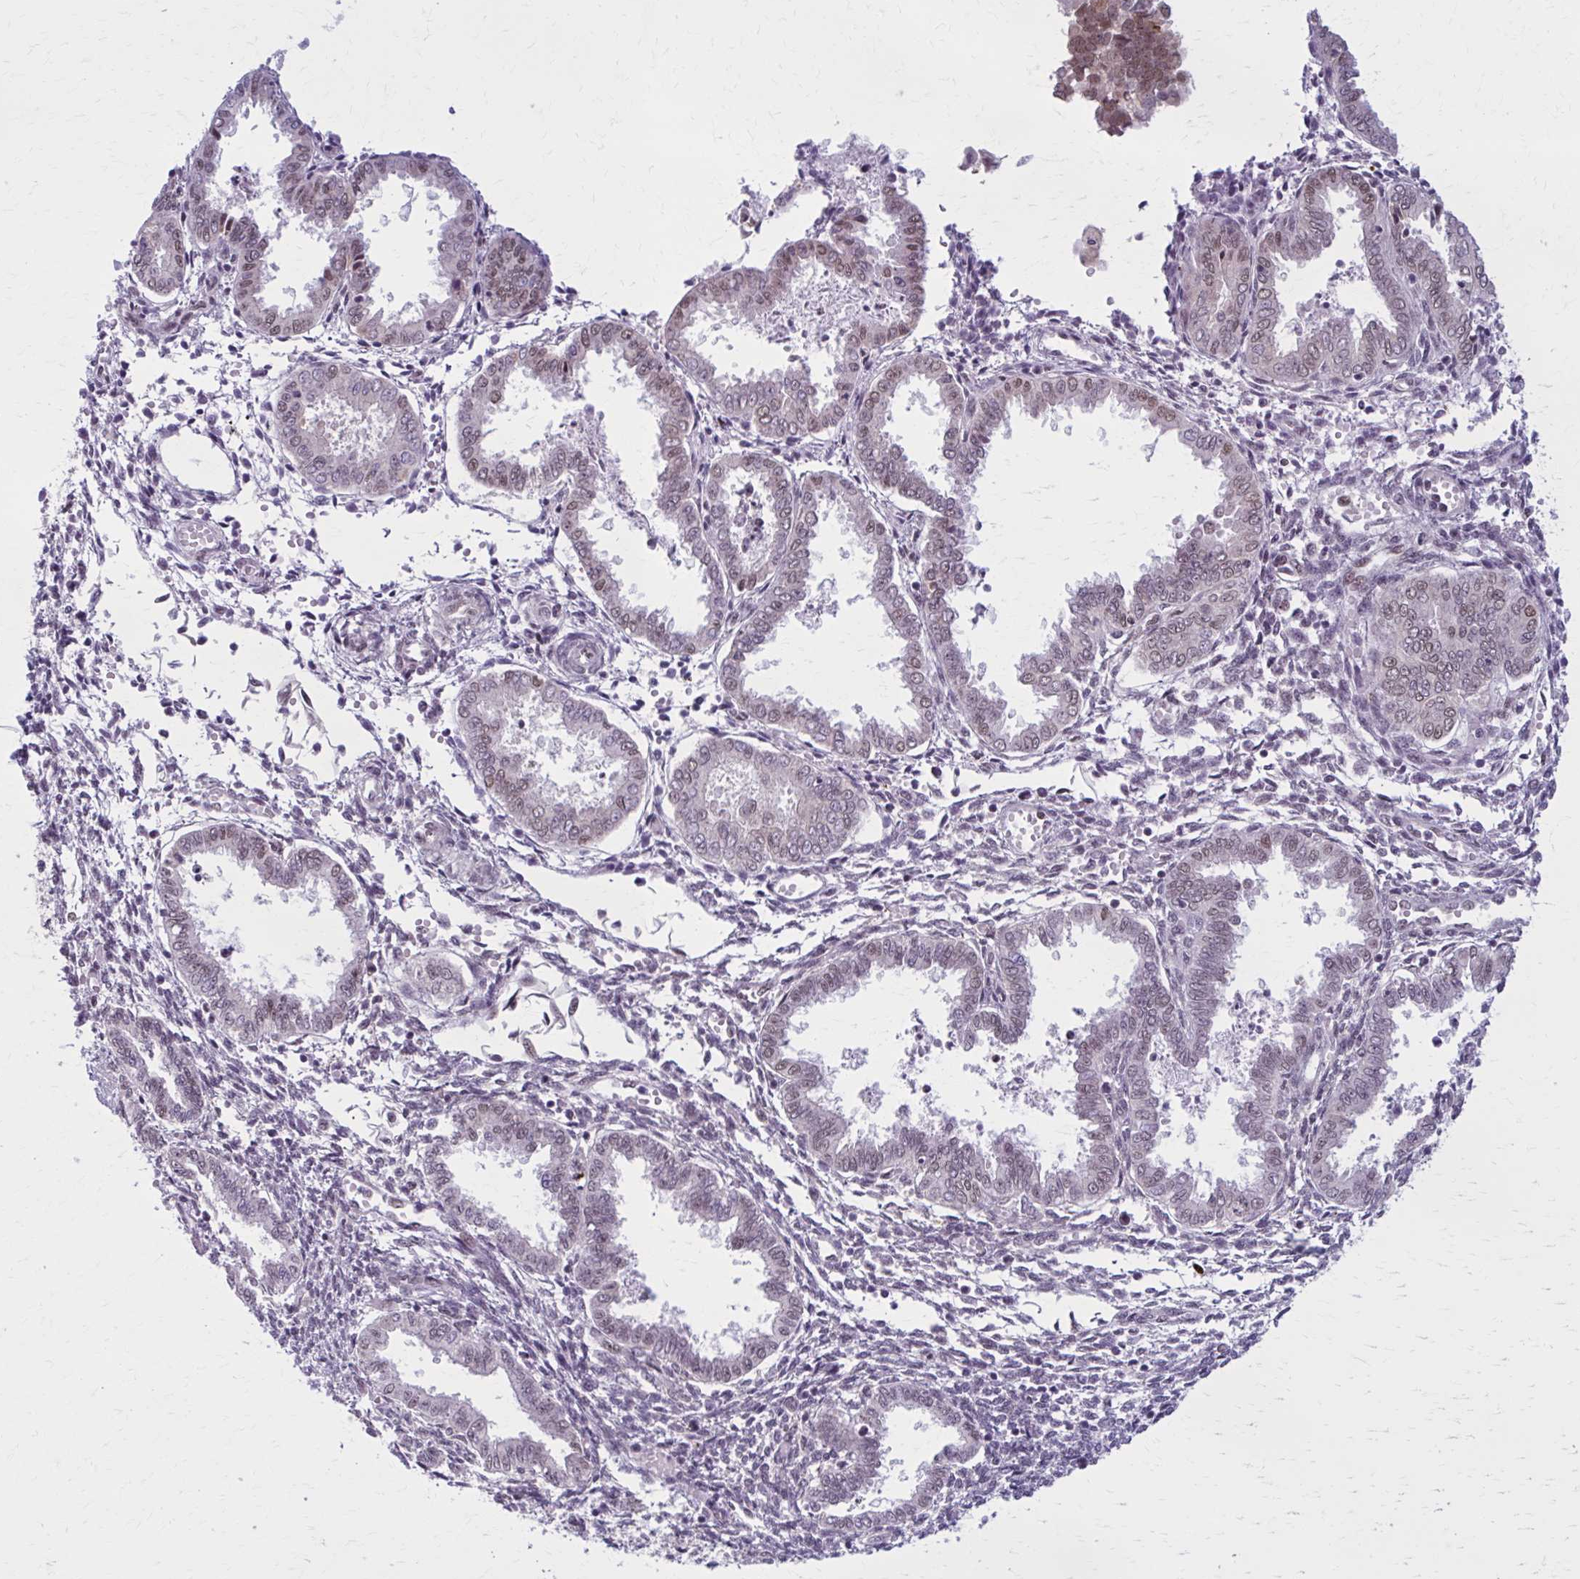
{"staining": {"intensity": "moderate", "quantity": "<25%", "location": "cytoplasmic/membranous"}, "tissue": "endometrium", "cell_type": "Cells in endometrial stroma", "image_type": "normal", "snomed": [{"axis": "morphology", "description": "Normal tissue, NOS"}, {"axis": "topography", "description": "Endometrium"}], "caption": "Protein staining demonstrates moderate cytoplasmic/membranous positivity in about <25% of cells in endometrial stroma in benign endometrium. The staining was performed using DAB (3,3'-diaminobenzidine), with brown indicating positive protein expression. Nuclei are stained blue with hematoxylin.", "gene": "NUMBL", "patient": {"sex": "female", "age": 33}}